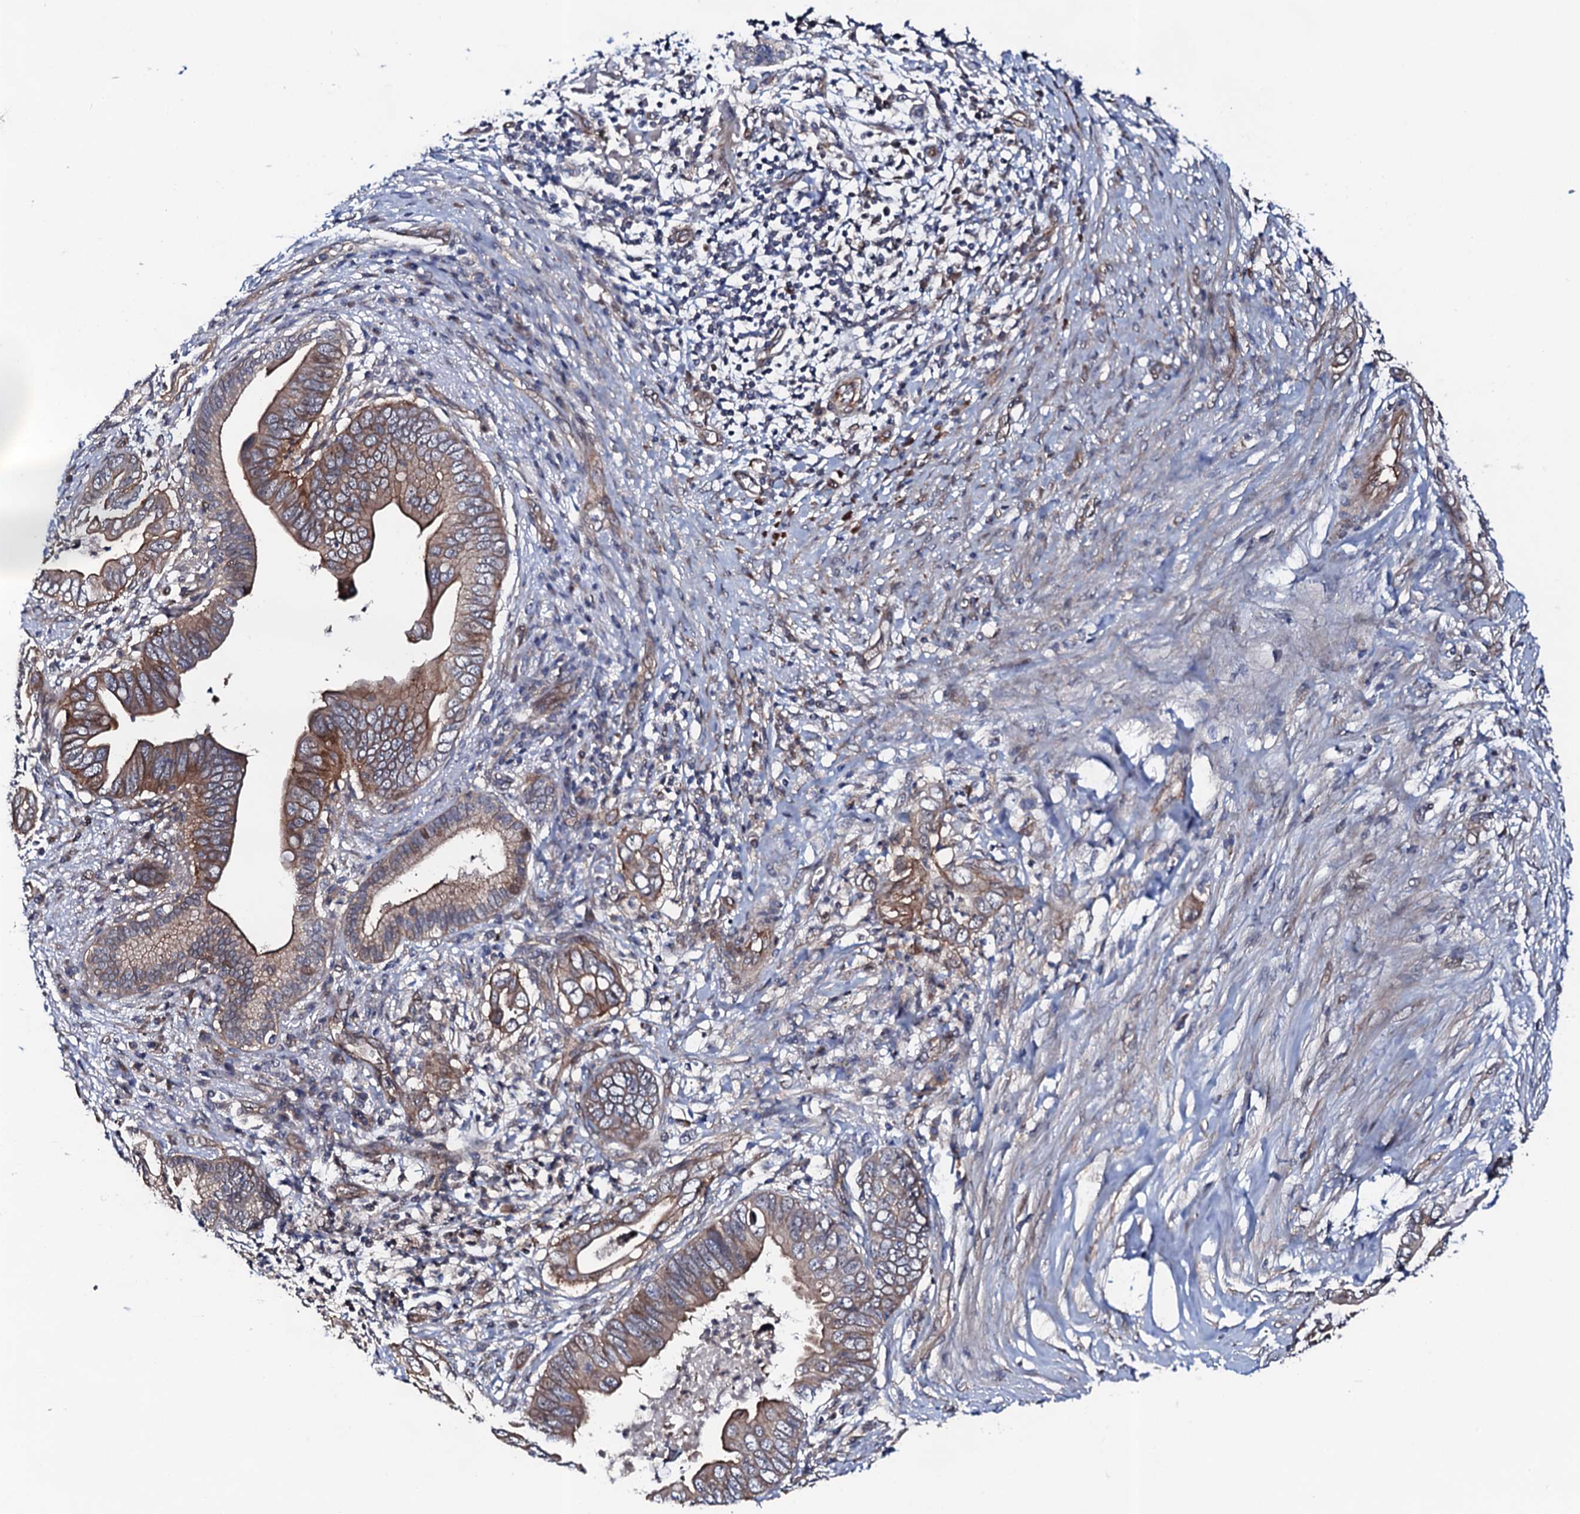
{"staining": {"intensity": "moderate", "quantity": ">75%", "location": "cytoplasmic/membranous"}, "tissue": "pancreatic cancer", "cell_type": "Tumor cells", "image_type": "cancer", "snomed": [{"axis": "morphology", "description": "Adenocarcinoma, NOS"}, {"axis": "topography", "description": "Pancreas"}], "caption": "About >75% of tumor cells in human pancreatic cancer (adenocarcinoma) reveal moderate cytoplasmic/membranous protein positivity as visualized by brown immunohistochemical staining.", "gene": "CIAO2A", "patient": {"sex": "male", "age": 75}}